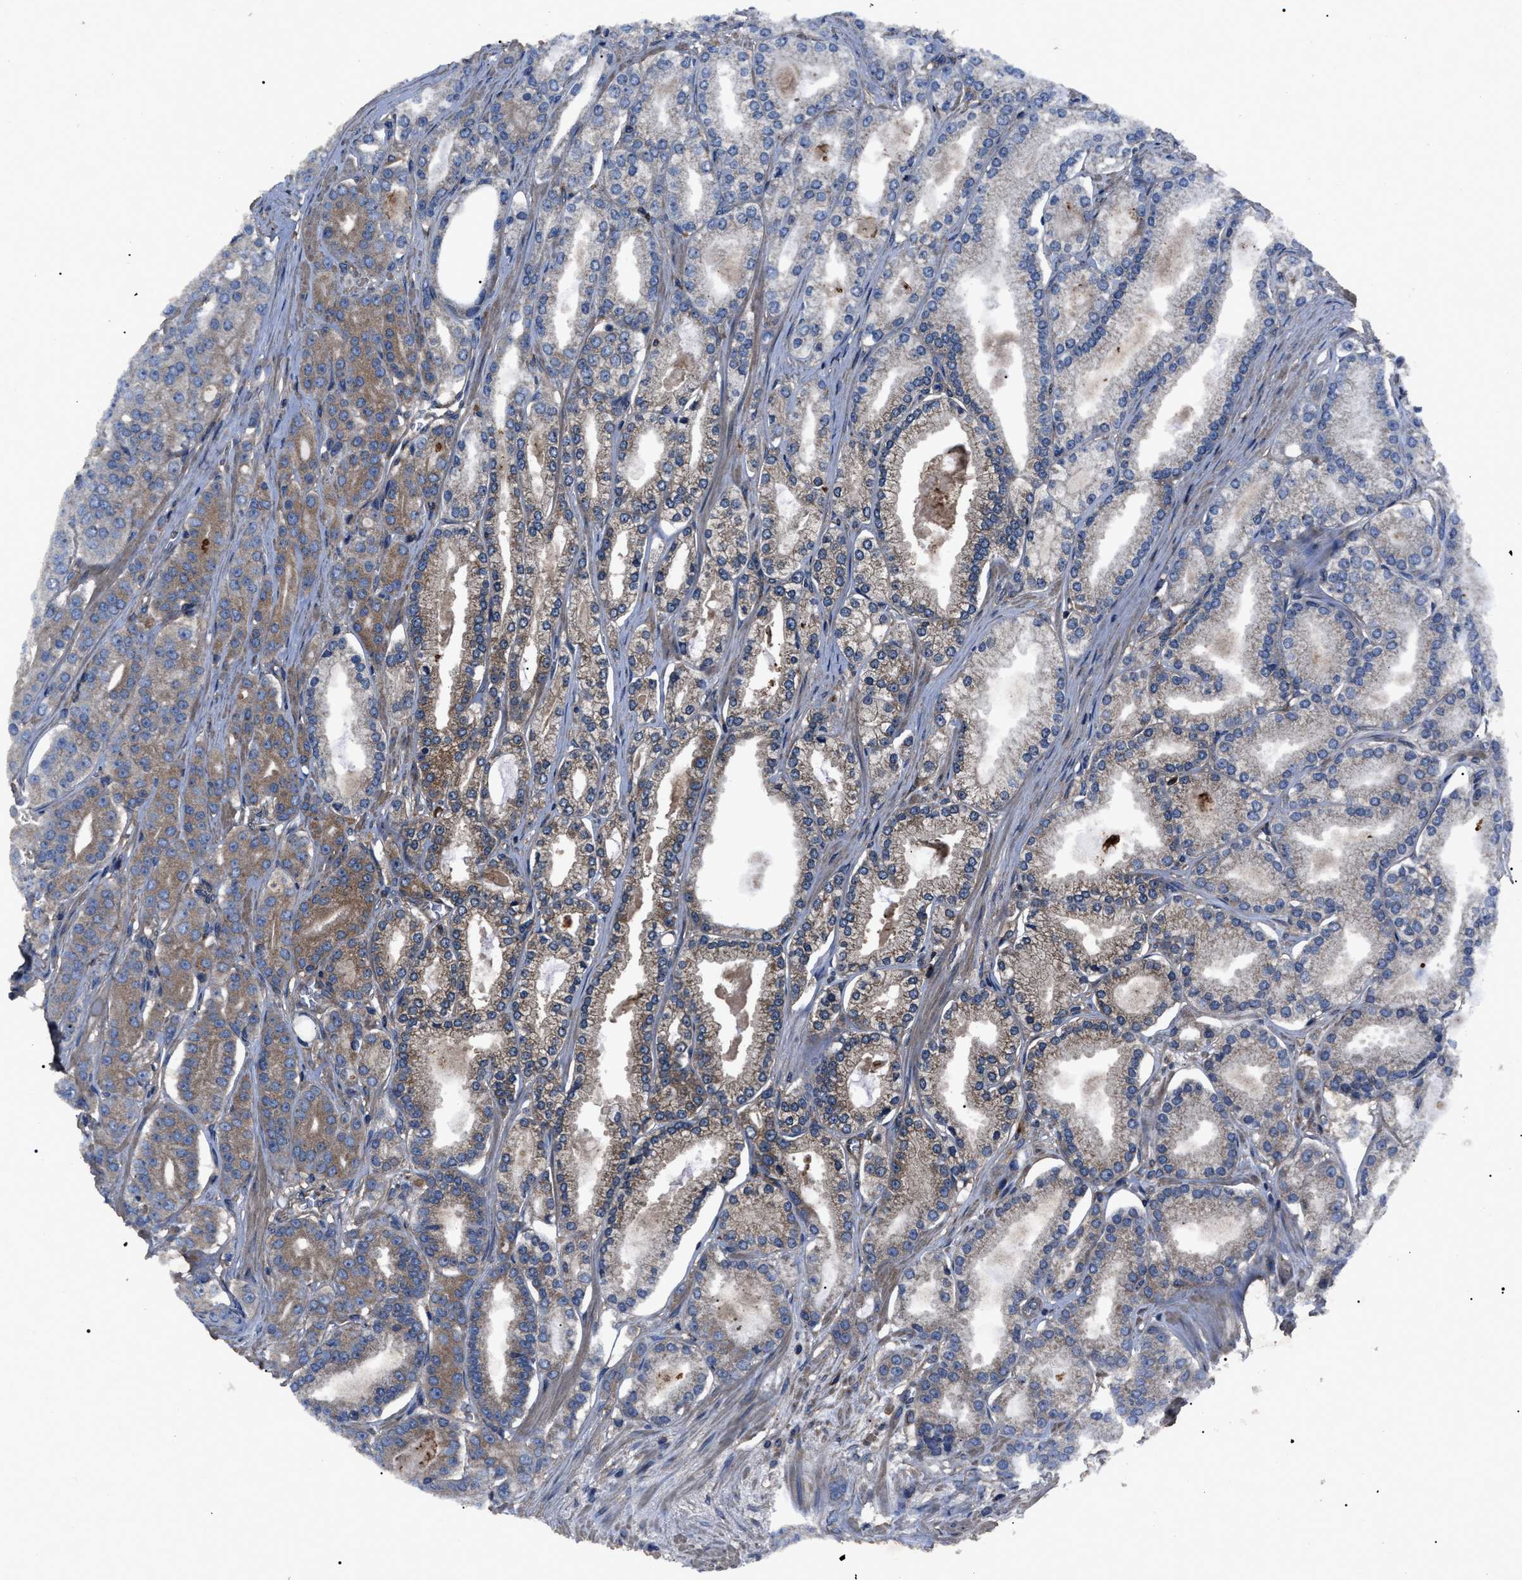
{"staining": {"intensity": "weak", "quantity": "<25%", "location": "cytoplasmic/membranous"}, "tissue": "prostate cancer", "cell_type": "Tumor cells", "image_type": "cancer", "snomed": [{"axis": "morphology", "description": "Adenocarcinoma, High grade"}, {"axis": "topography", "description": "Prostate"}], "caption": "Immunohistochemical staining of adenocarcinoma (high-grade) (prostate) displays no significant positivity in tumor cells. The staining is performed using DAB brown chromogen with nuclei counter-stained in using hematoxylin.", "gene": "RNF216", "patient": {"sex": "male", "age": 71}}